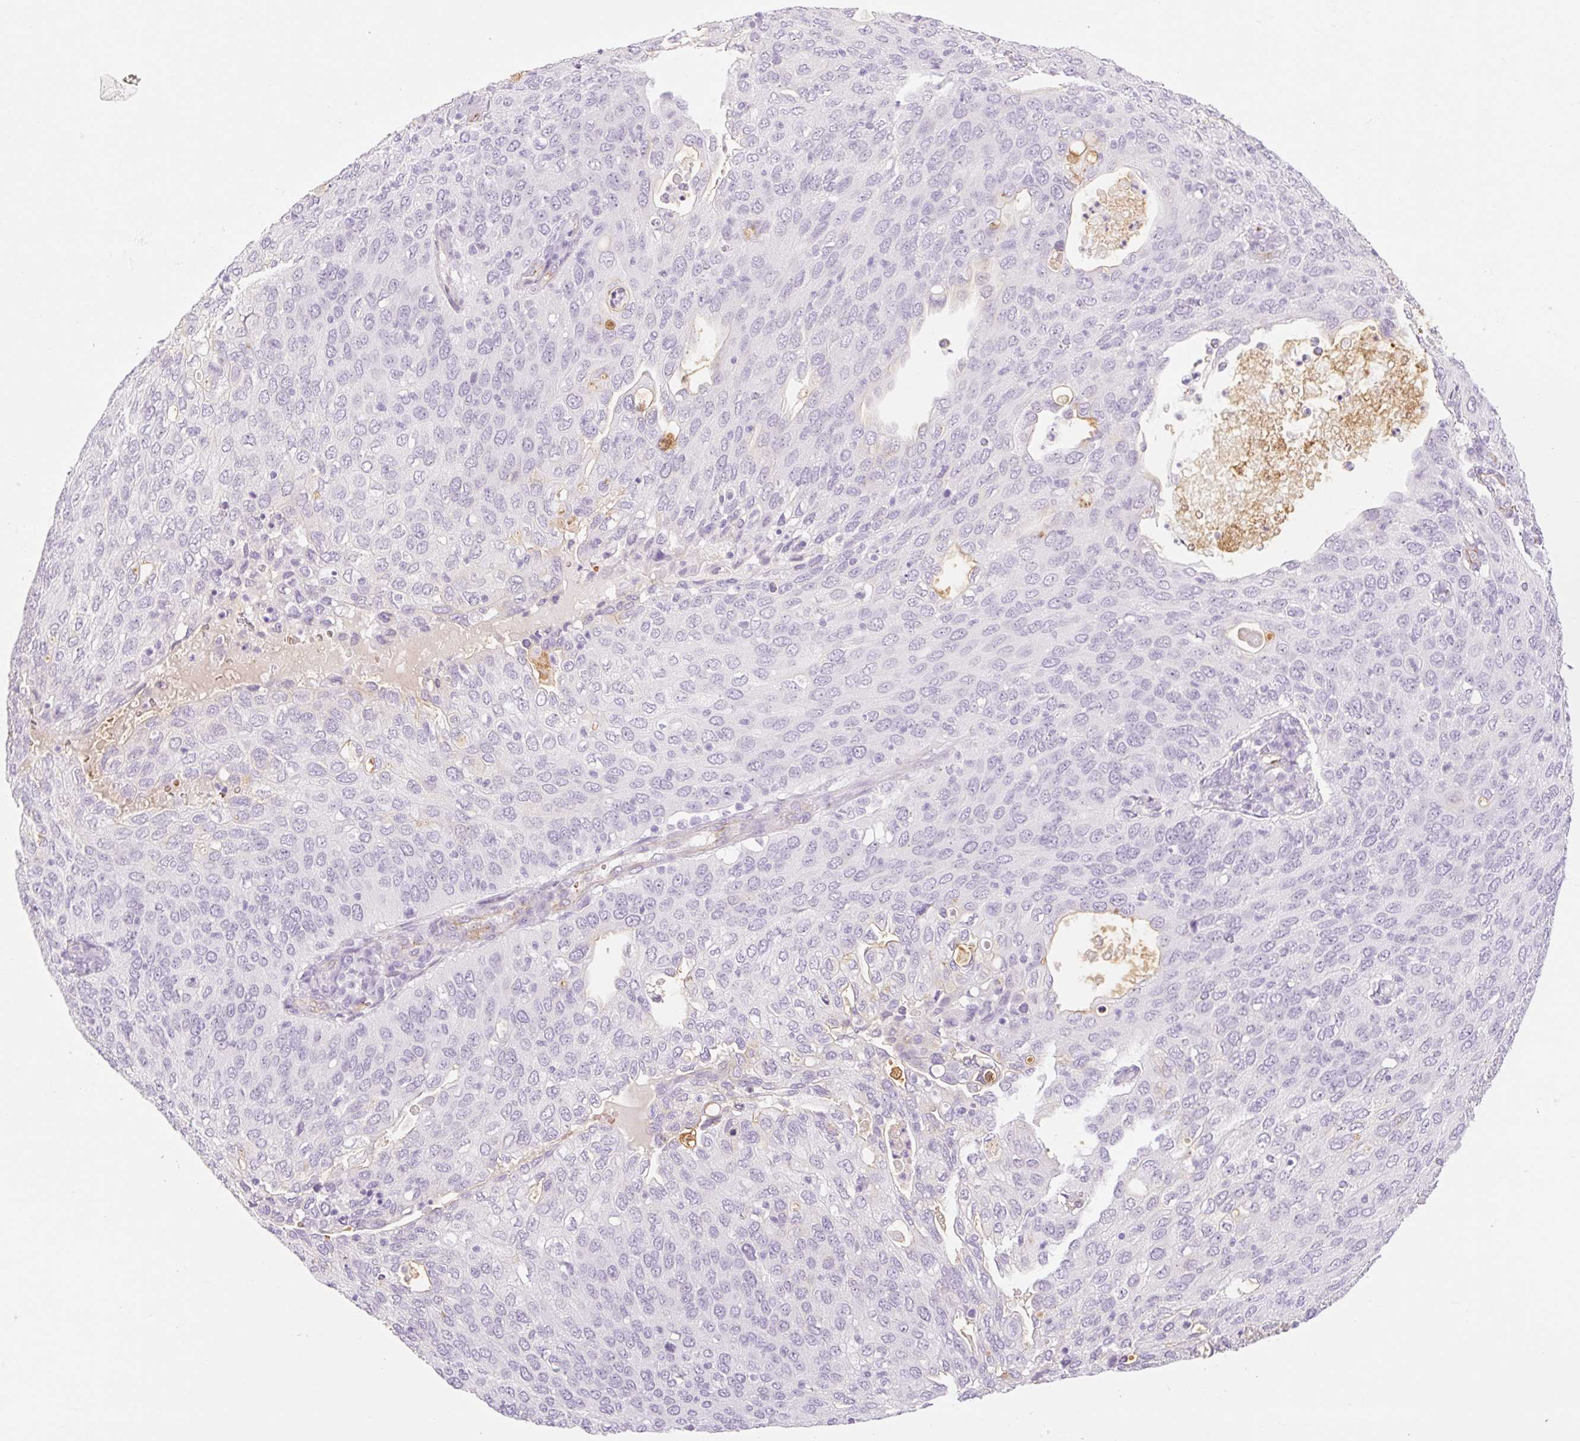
{"staining": {"intensity": "negative", "quantity": "none", "location": "none"}, "tissue": "cervical cancer", "cell_type": "Tumor cells", "image_type": "cancer", "snomed": [{"axis": "morphology", "description": "Squamous cell carcinoma, NOS"}, {"axis": "topography", "description": "Cervix"}], "caption": "Immunohistochemical staining of cervical cancer shows no significant staining in tumor cells. (Brightfield microscopy of DAB (3,3'-diaminobenzidine) IHC at high magnification).", "gene": "TAF1L", "patient": {"sex": "female", "age": 36}}